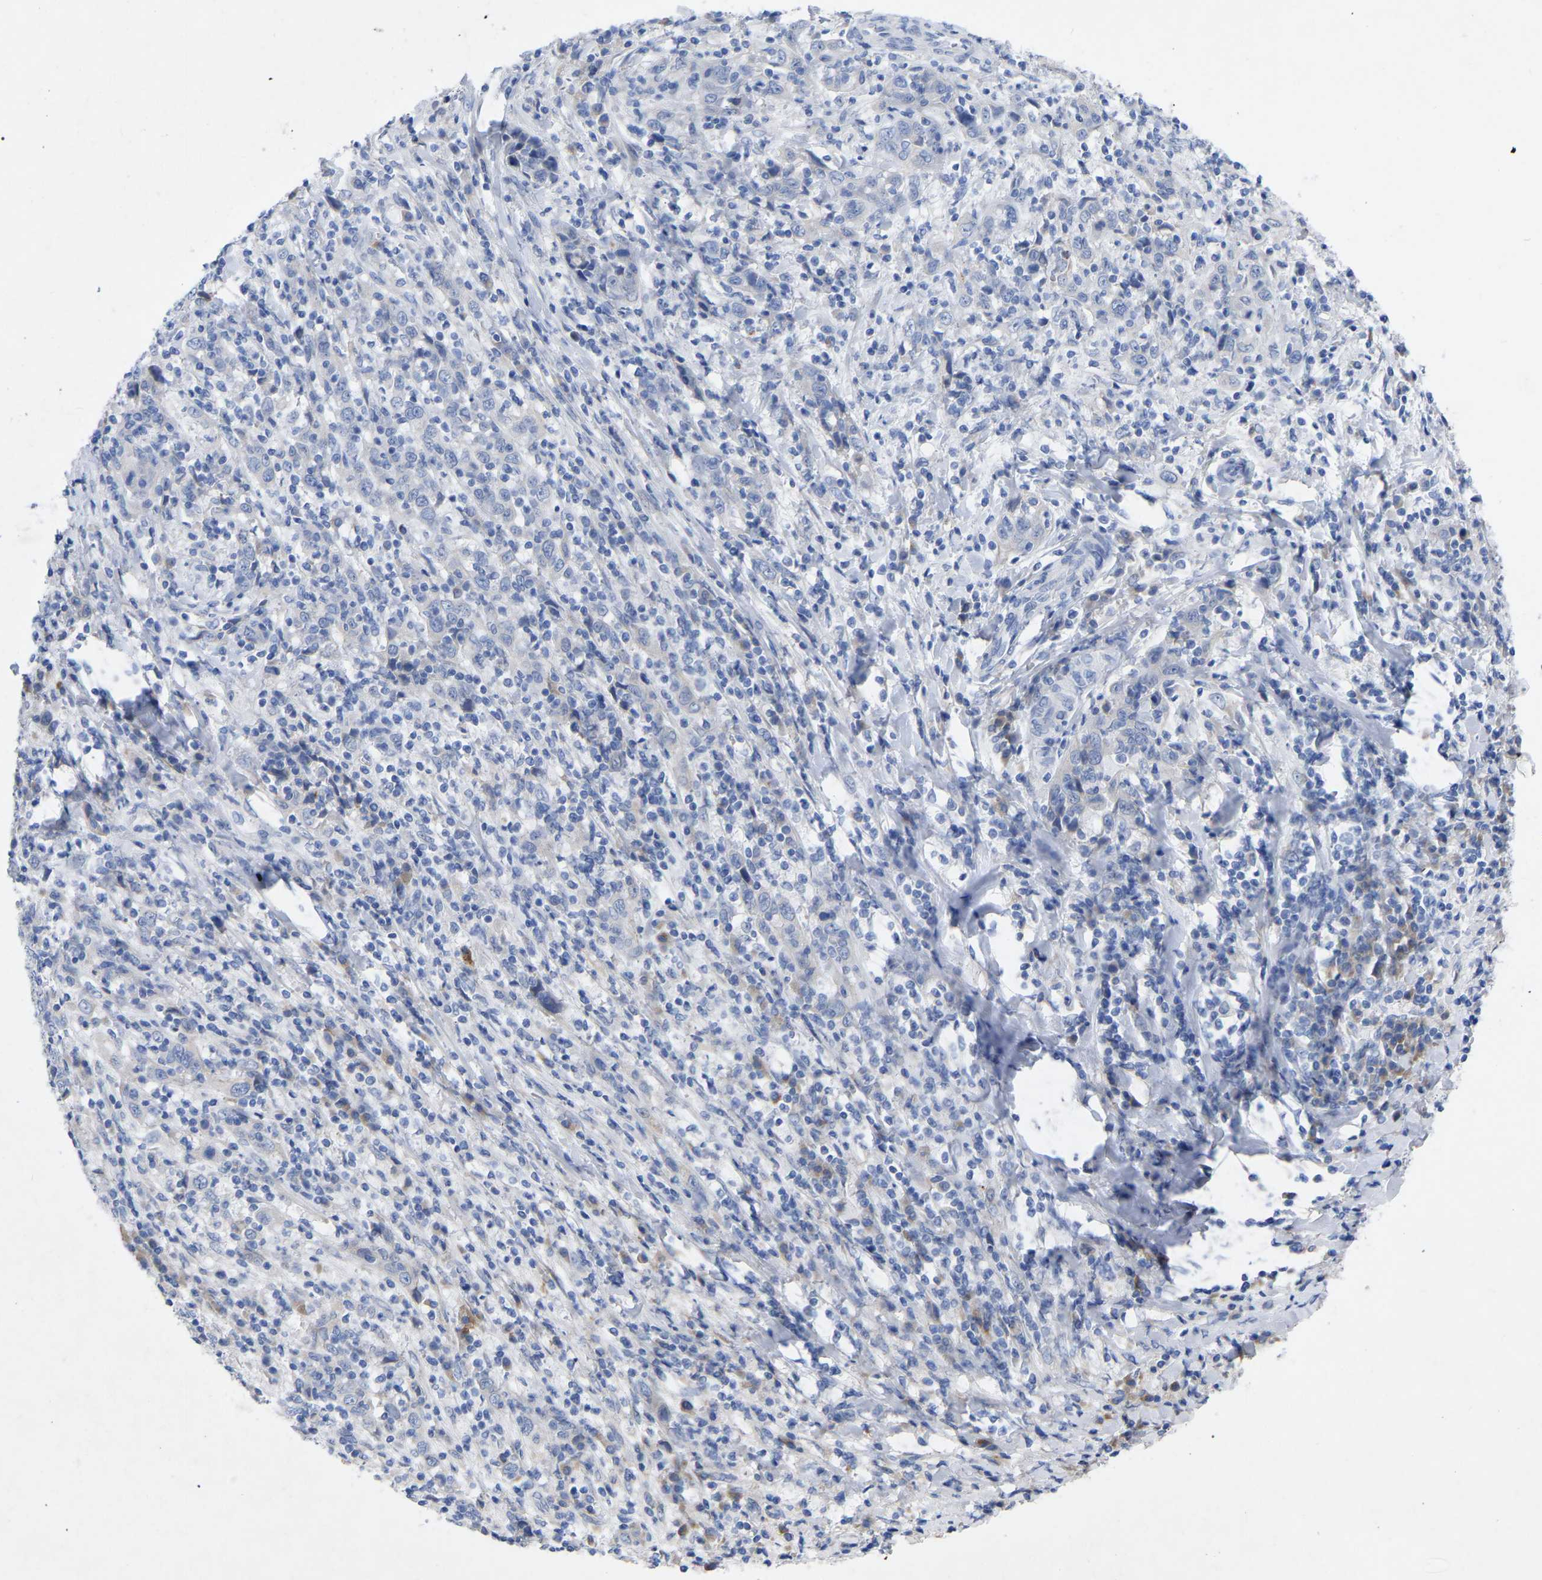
{"staining": {"intensity": "negative", "quantity": "none", "location": "none"}, "tissue": "cervical cancer", "cell_type": "Tumor cells", "image_type": "cancer", "snomed": [{"axis": "morphology", "description": "Squamous cell carcinoma, NOS"}, {"axis": "topography", "description": "Cervix"}], "caption": "DAB (3,3'-diaminobenzidine) immunohistochemical staining of squamous cell carcinoma (cervical) displays no significant positivity in tumor cells.", "gene": "STRIP2", "patient": {"sex": "female", "age": 46}}